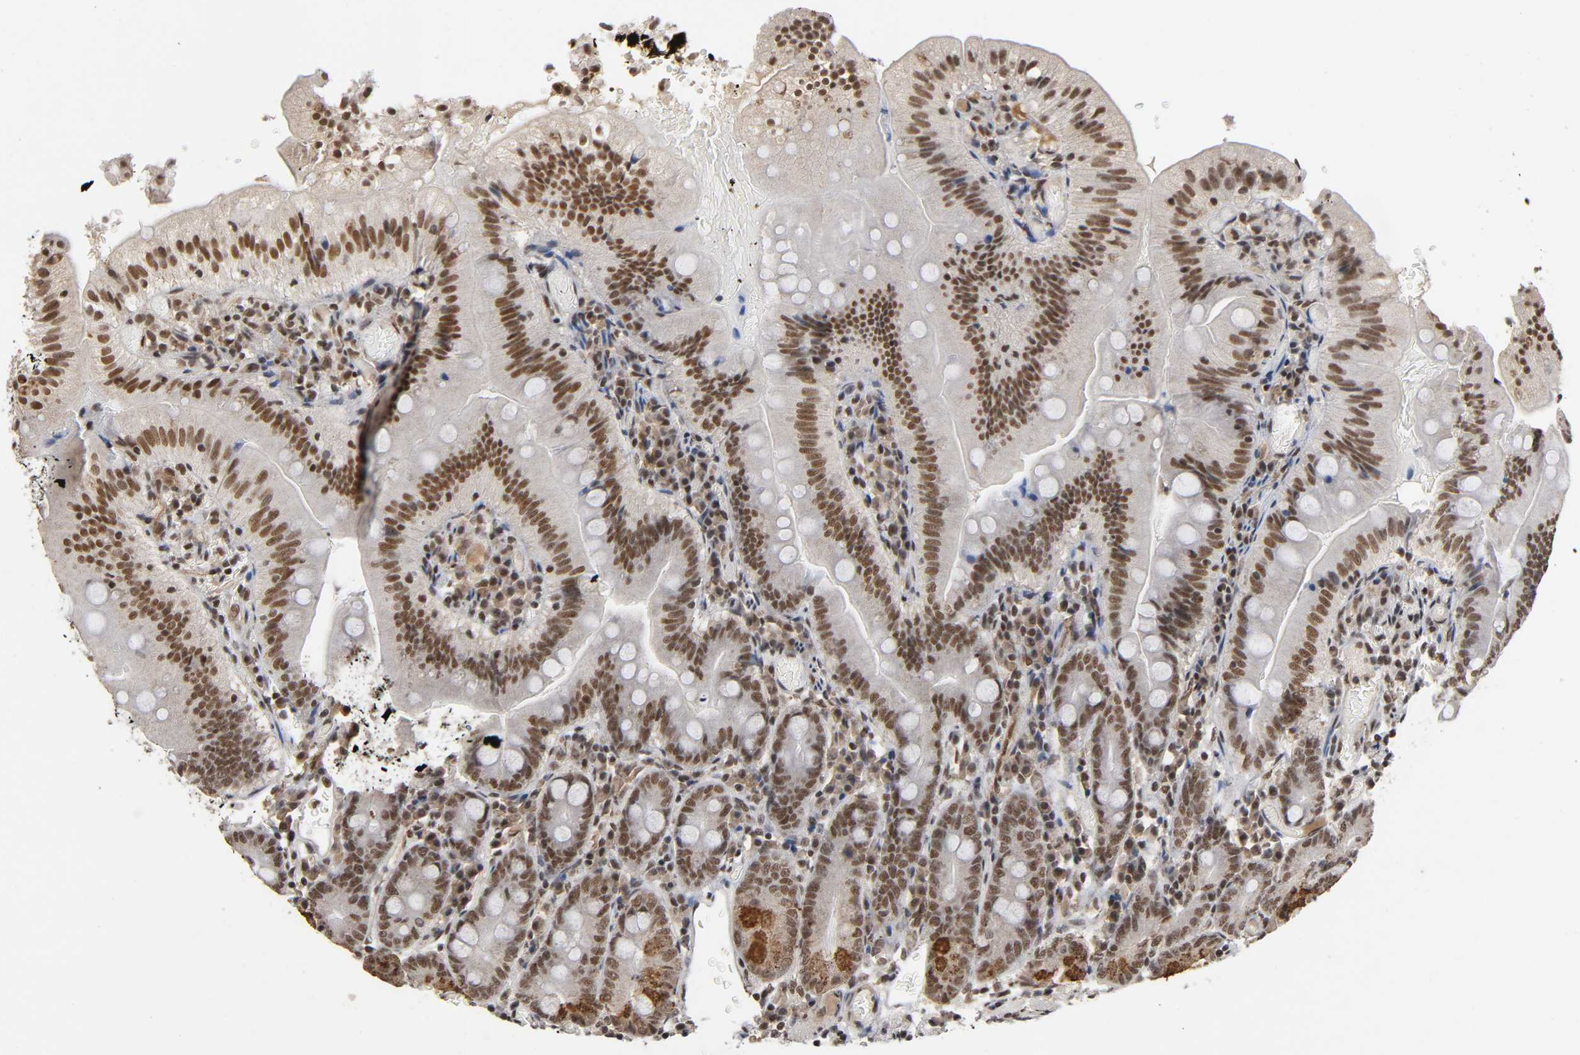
{"staining": {"intensity": "strong", "quantity": ">75%", "location": "nuclear"}, "tissue": "small intestine", "cell_type": "Glandular cells", "image_type": "normal", "snomed": [{"axis": "morphology", "description": "Normal tissue, NOS"}, {"axis": "topography", "description": "Small intestine"}], "caption": "Immunohistochemical staining of normal small intestine displays >75% levels of strong nuclear protein positivity in approximately >75% of glandular cells.", "gene": "ZNF384", "patient": {"sex": "male", "age": 71}}